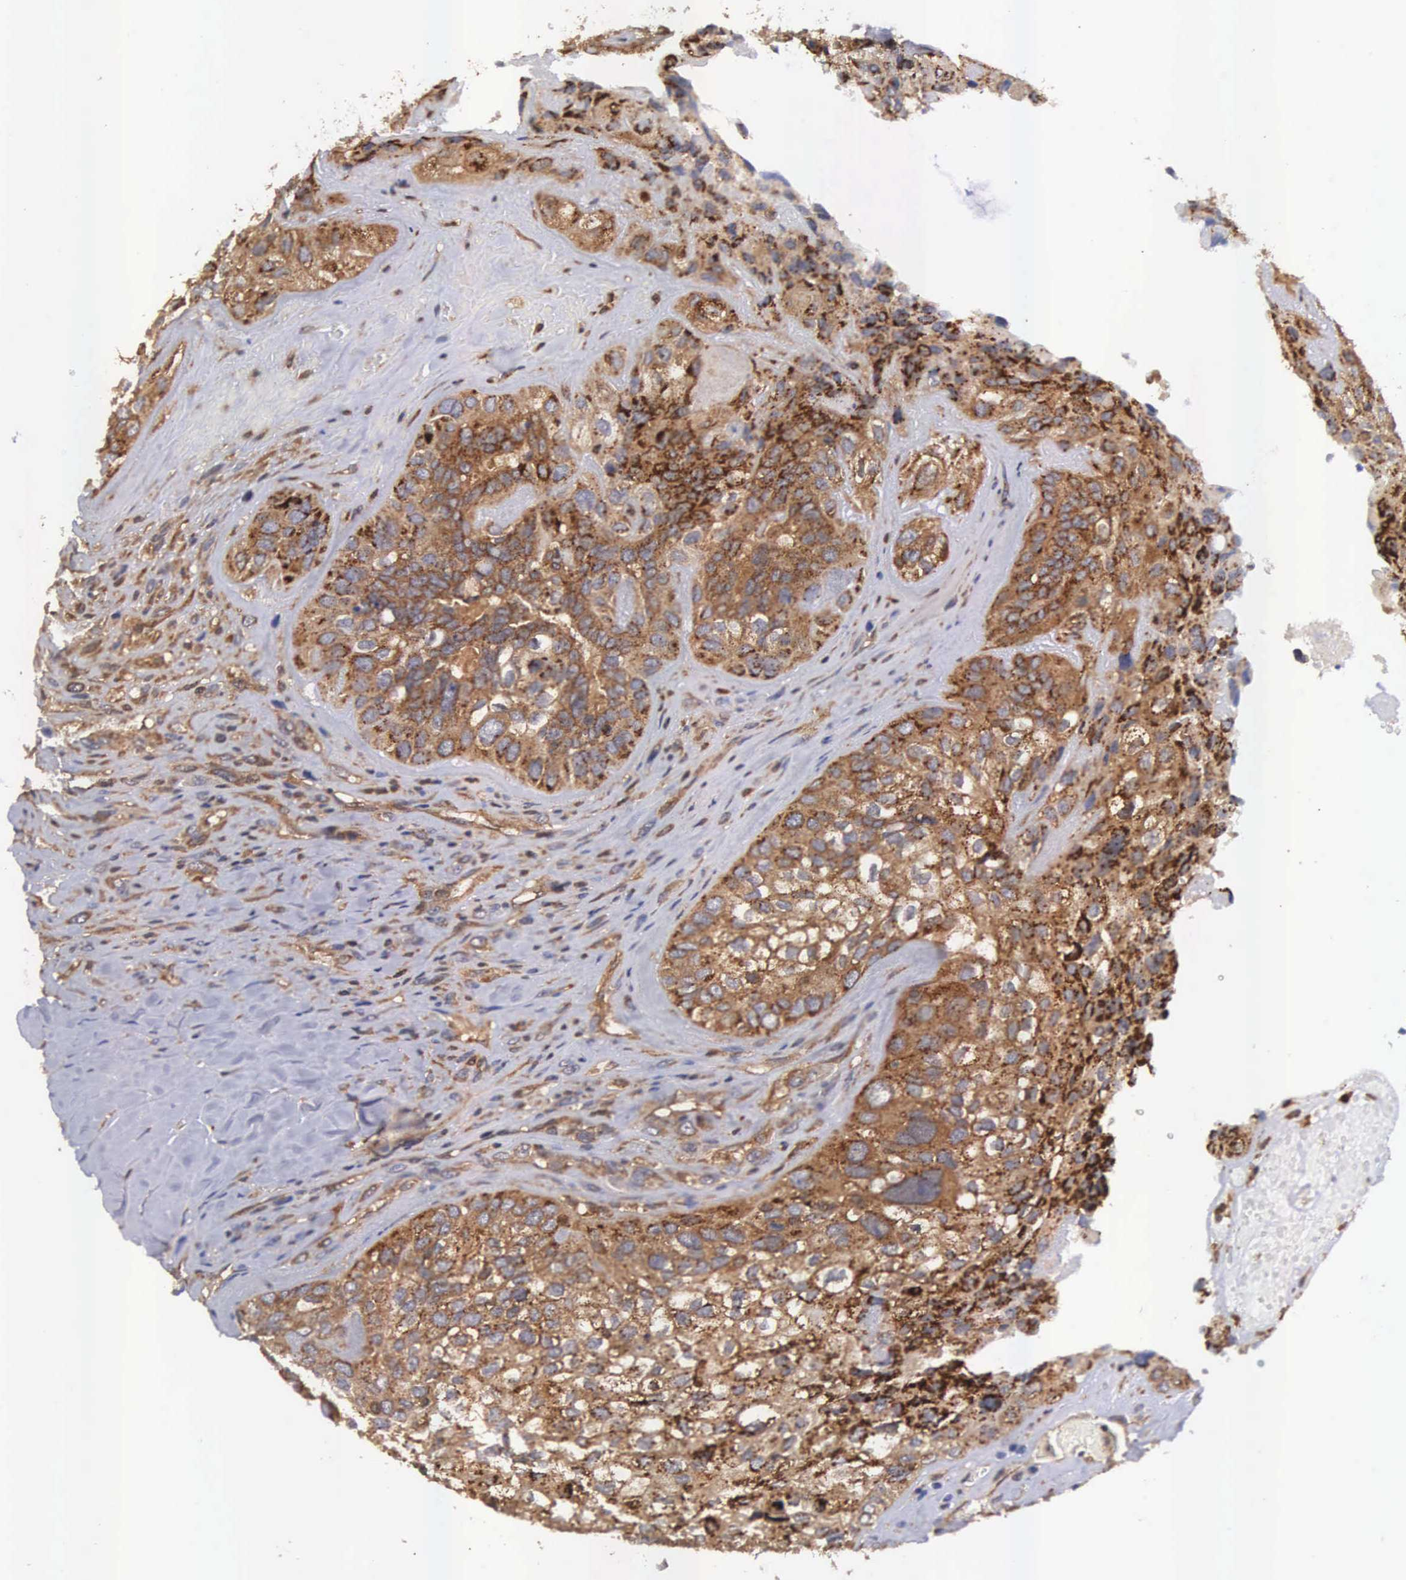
{"staining": {"intensity": "strong", "quantity": ">75%", "location": "cytoplasmic/membranous"}, "tissue": "breast cancer", "cell_type": "Tumor cells", "image_type": "cancer", "snomed": [{"axis": "morphology", "description": "Neoplasm, malignant, NOS"}, {"axis": "topography", "description": "Breast"}], "caption": "Neoplasm (malignant) (breast) tissue shows strong cytoplasmic/membranous expression in about >75% of tumor cells", "gene": "DHRS1", "patient": {"sex": "female", "age": 50}}